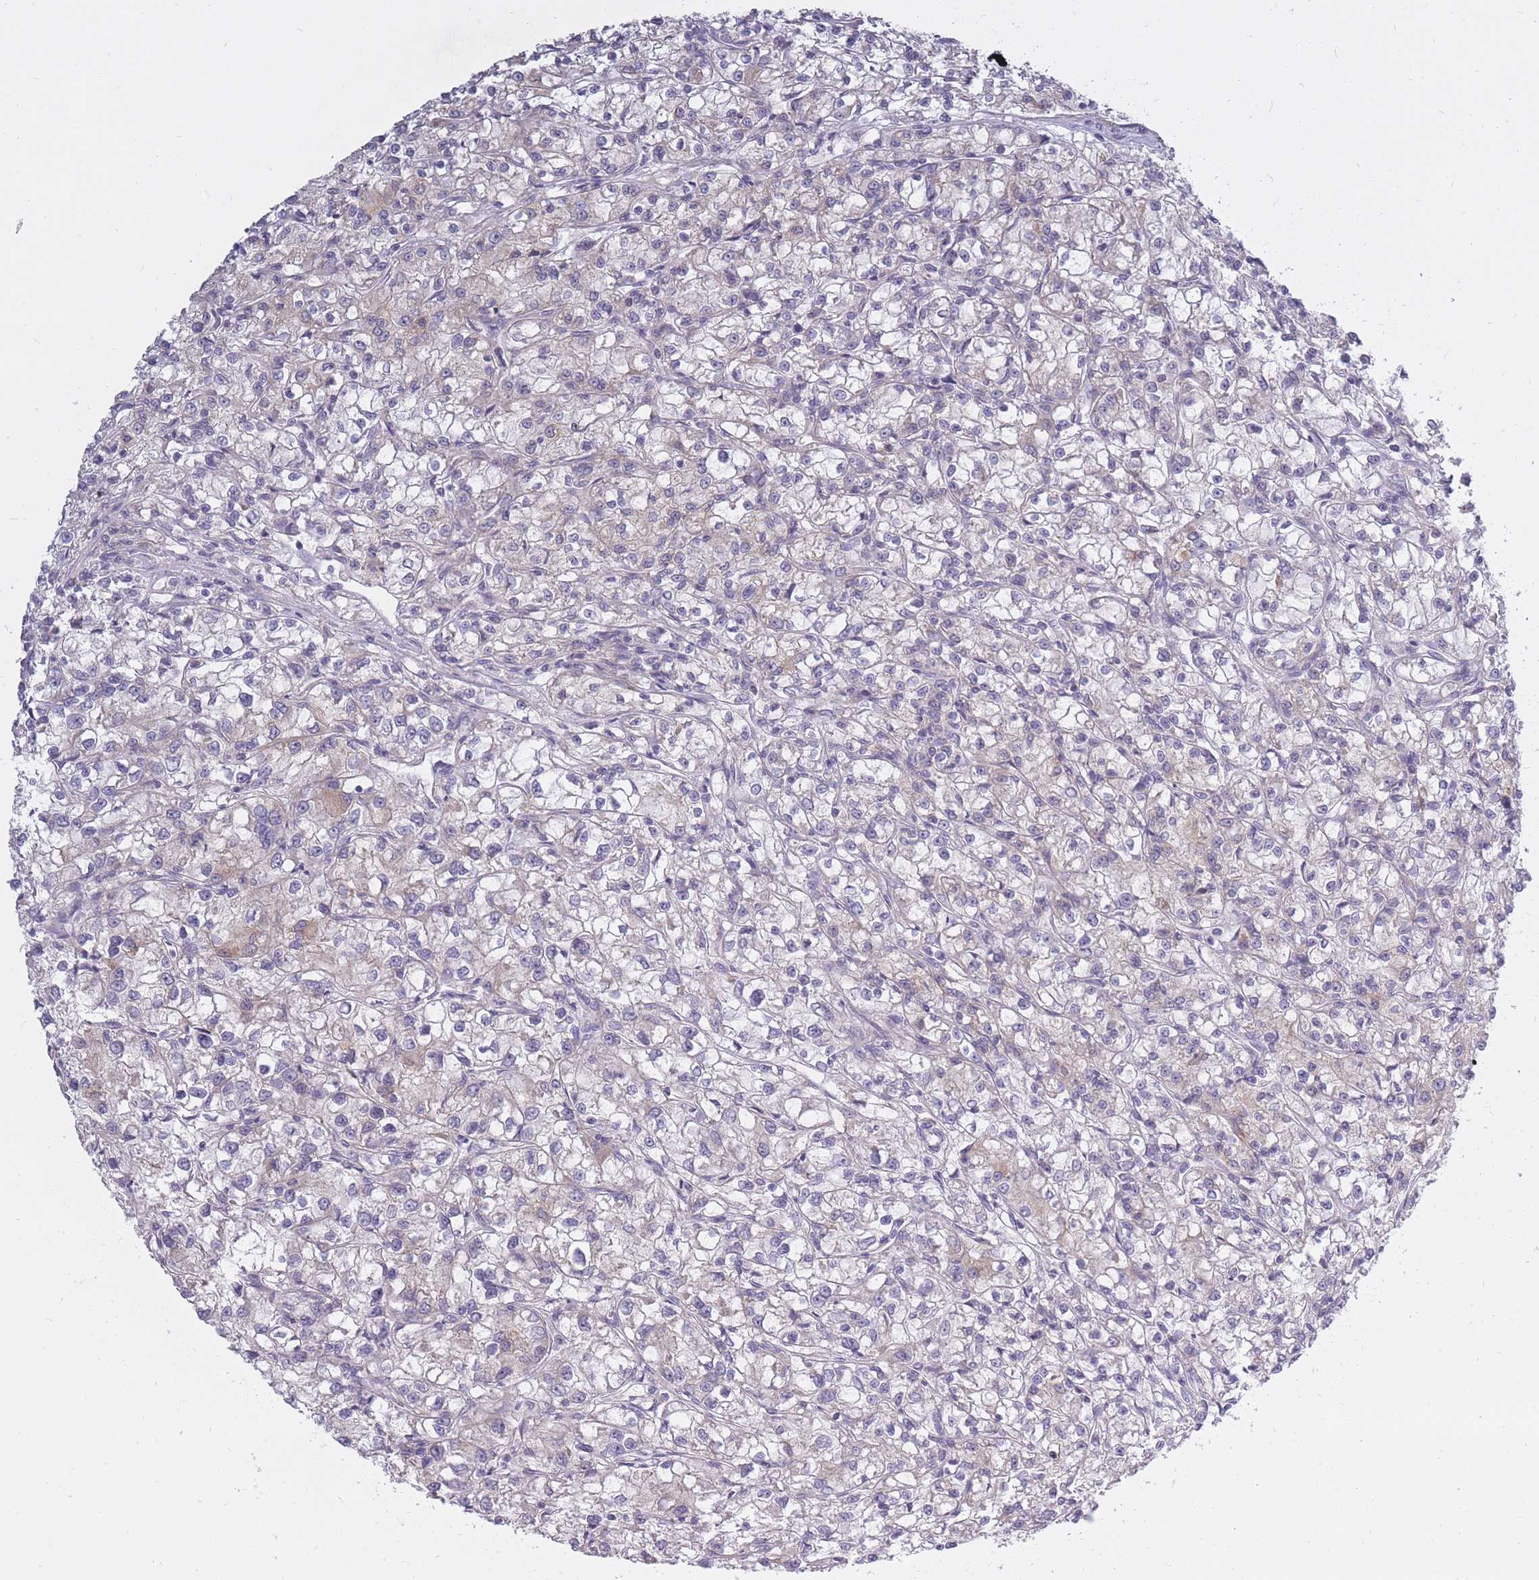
{"staining": {"intensity": "weak", "quantity": "<25%", "location": "cytoplasmic/membranous"}, "tissue": "renal cancer", "cell_type": "Tumor cells", "image_type": "cancer", "snomed": [{"axis": "morphology", "description": "Adenocarcinoma, NOS"}, {"axis": "topography", "description": "Kidney"}], "caption": "This micrograph is of renal cancer (adenocarcinoma) stained with immunohistochemistry to label a protein in brown with the nuclei are counter-stained blue. There is no staining in tumor cells.", "gene": "ALKBH4", "patient": {"sex": "female", "age": 59}}